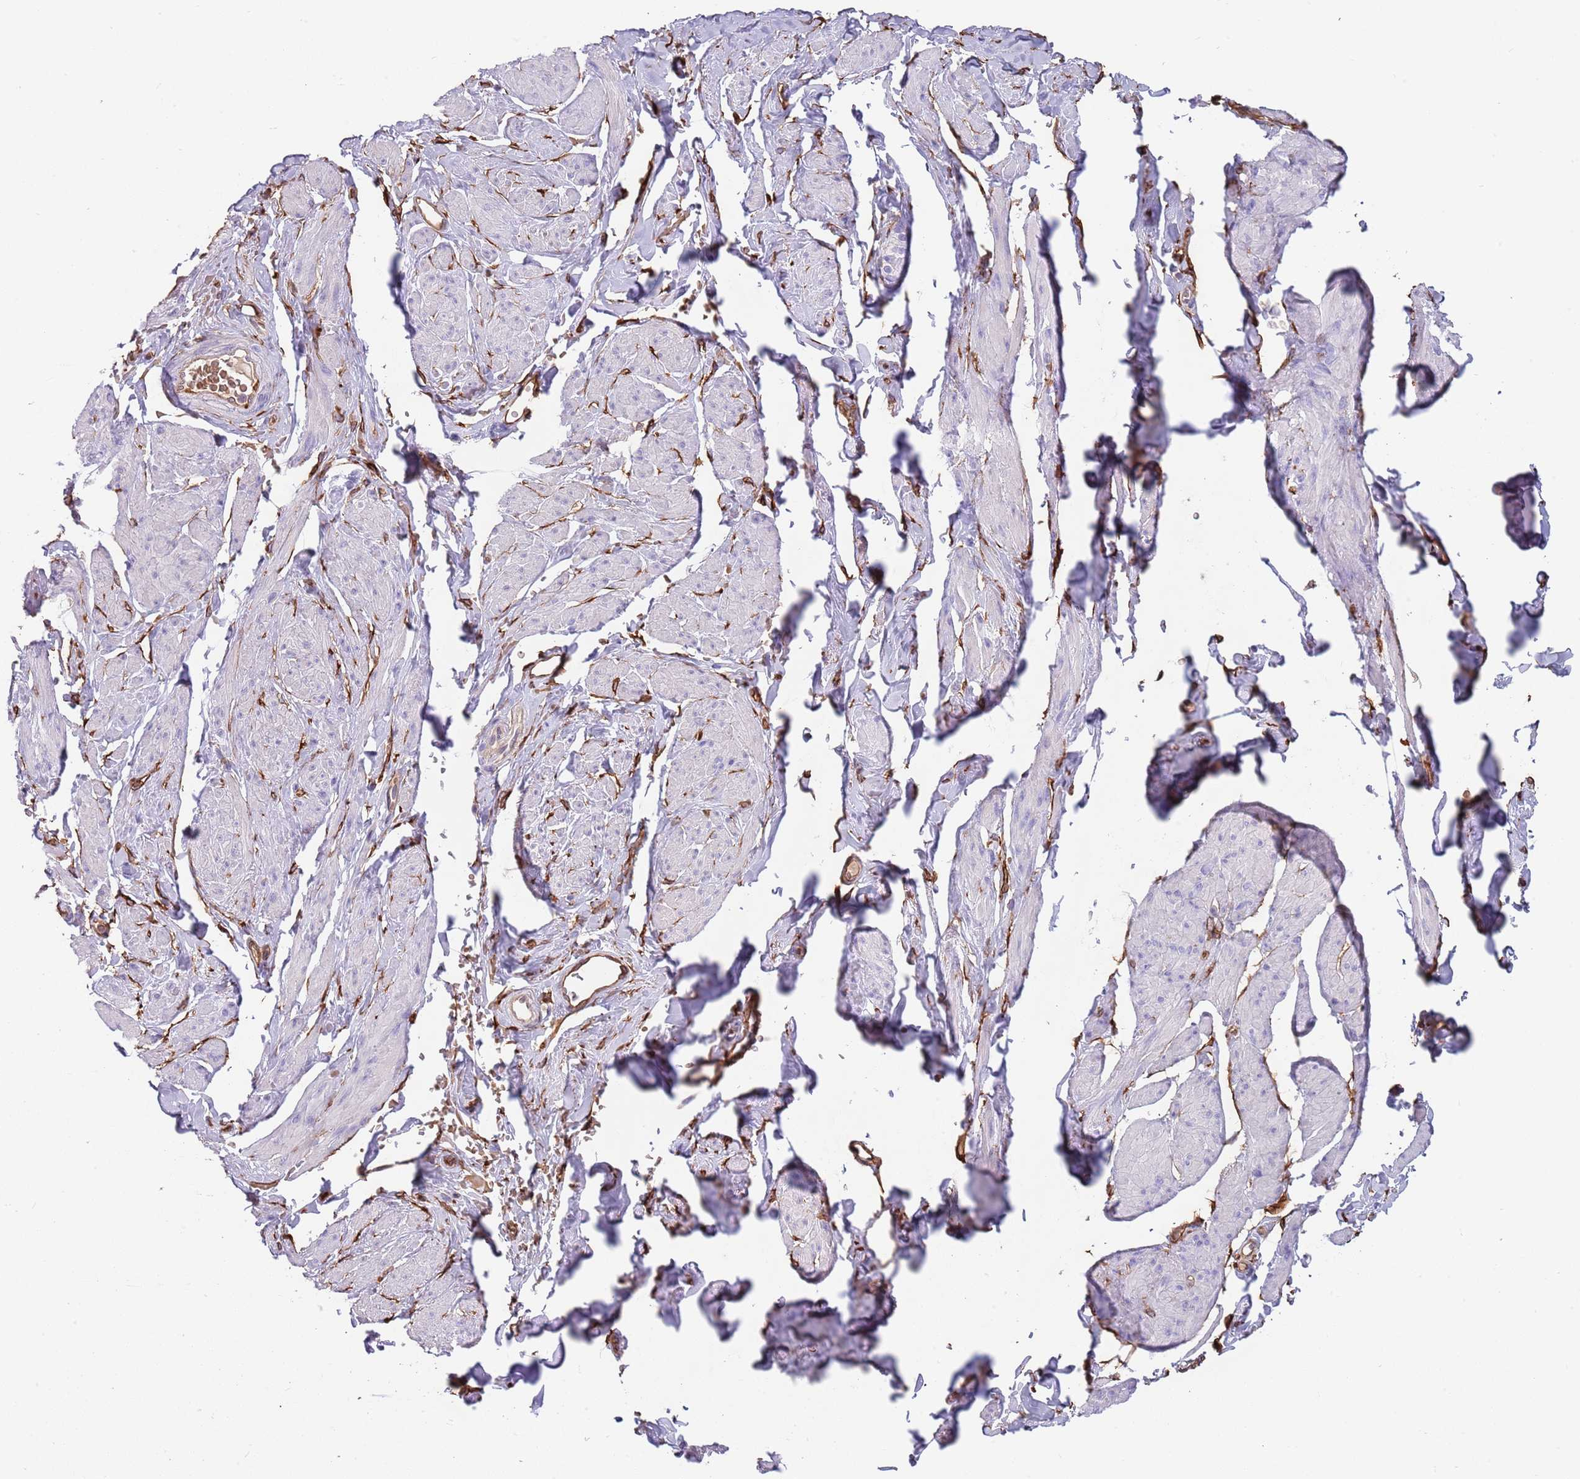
{"staining": {"intensity": "negative", "quantity": "none", "location": "none"}, "tissue": "smooth muscle", "cell_type": "Smooth muscle cells", "image_type": "normal", "snomed": [{"axis": "morphology", "description": "Normal tissue, NOS"}, {"axis": "topography", "description": "Smooth muscle"}, {"axis": "topography", "description": "Peripheral nerve tissue"}], "caption": "DAB (3,3'-diaminobenzidine) immunohistochemical staining of normal human smooth muscle displays no significant expression in smooth muscle cells. (Immunohistochemistry, brightfield microscopy, high magnification).", "gene": "GSDMD", "patient": {"sex": "male", "age": 69}}